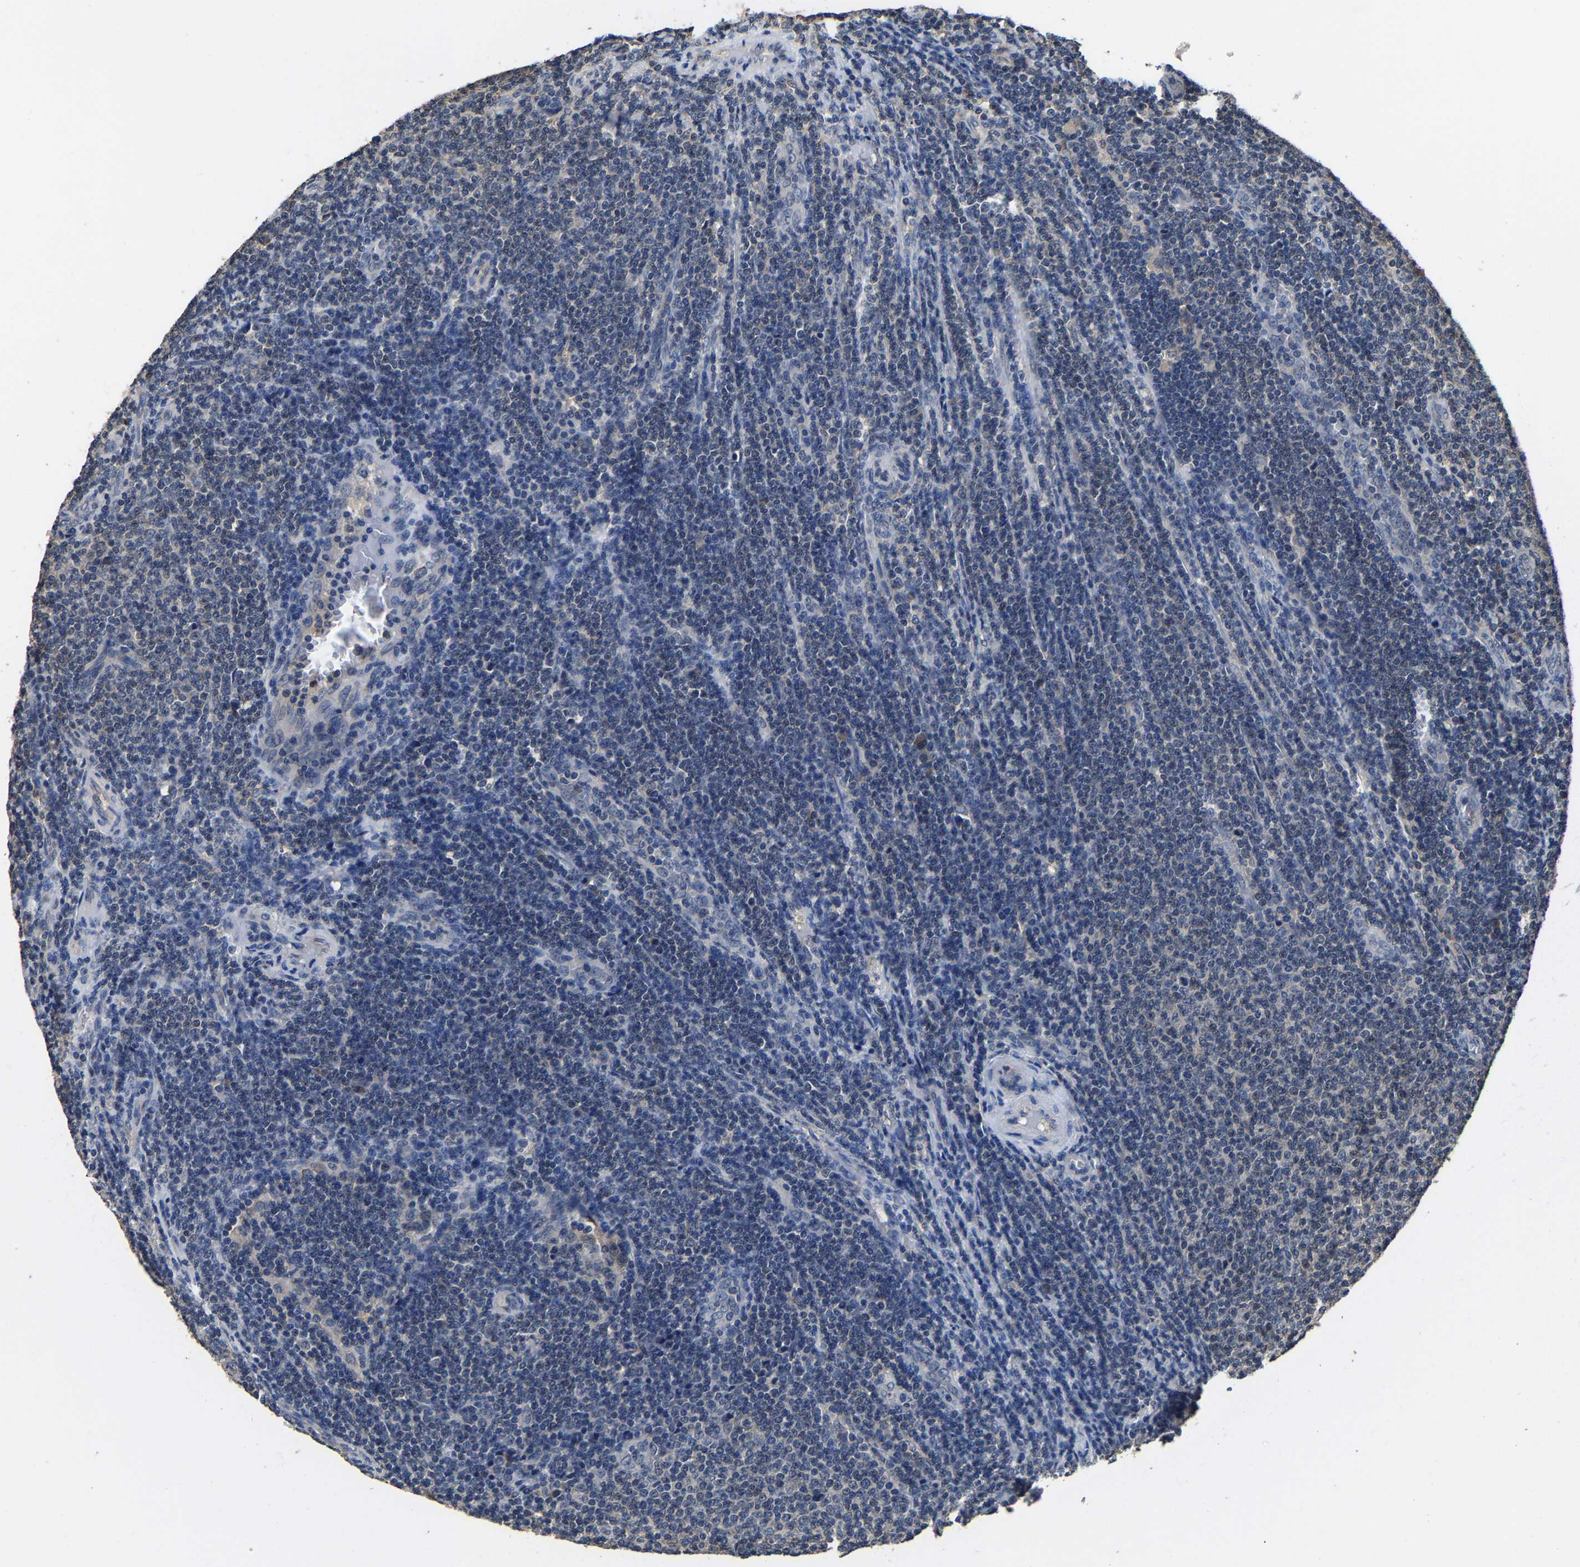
{"staining": {"intensity": "negative", "quantity": "none", "location": "none"}, "tissue": "lymphoma", "cell_type": "Tumor cells", "image_type": "cancer", "snomed": [{"axis": "morphology", "description": "Malignant lymphoma, non-Hodgkin's type, Low grade"}, {"axis": "topography", "description": "Lymph node"}], "caption": "This micrograph is of low-grade malignant lymphoma, non-Hodgkin's type stained with immunohistochemistry (IHC) to label a protein in brown with the nuclei are counter-stained blue. There is no expression in tumor cells.", "gene": "EBAG9", "patient": {"sex": "male", "age": 66}}